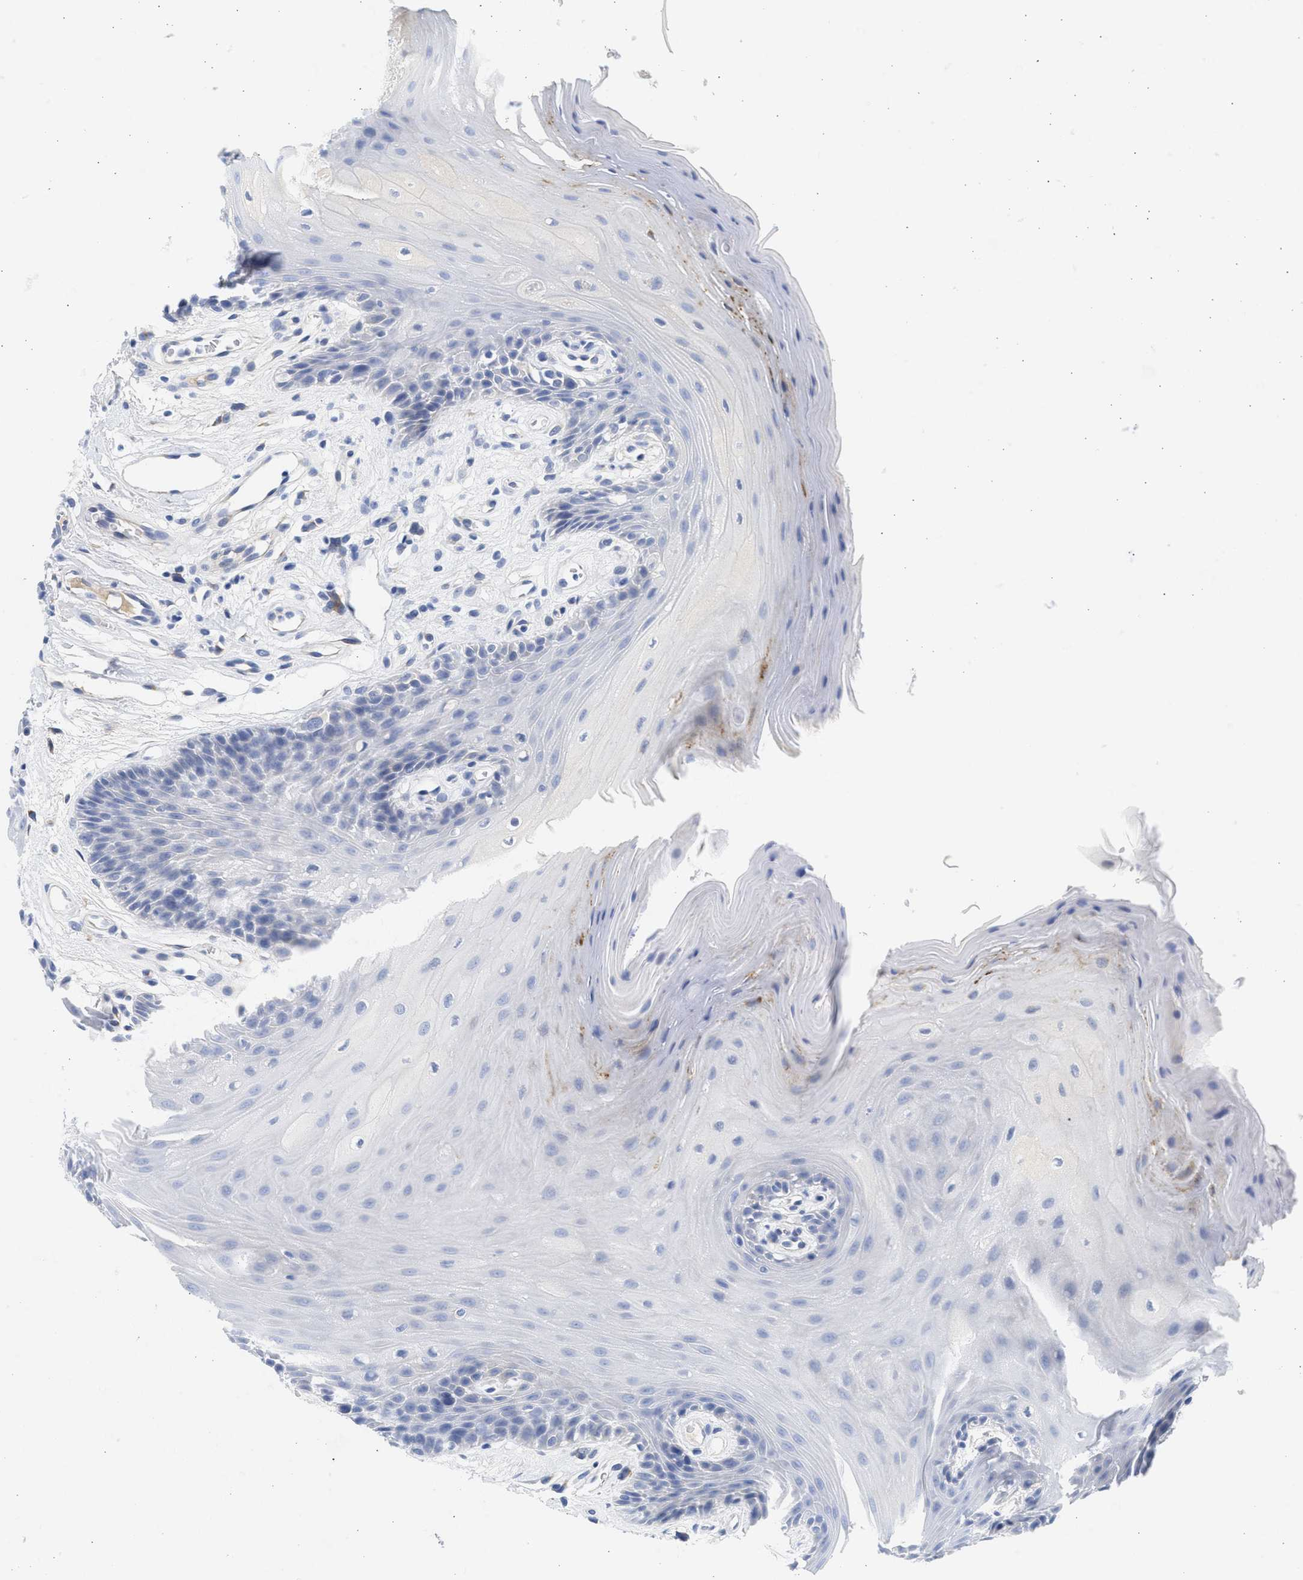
{"staining": {"intensity": "negative", "quantity": "none", "location": "none"}, "tissue": "oral mucosa", "cell_type": "Squamous epithelial cells", "image_type": "normal", "snomed": [{"axis": "morphology", "description": "Normal tissue, NOS"}, {"axis": "morphology", "description": "Squamous cell carcinoma, NOS"}, {"axis": "topography", "description": "Oral tissue"}, {"axis": "topography", "description": "Head-Neck"}], "caption": "Oral mucosa stained for a protein using immunohistochemistry (IHC) reveals no expression squamous epithelial cells.", "gene": "SPATA3", "patient": {"sex": "male", "age": 71}}